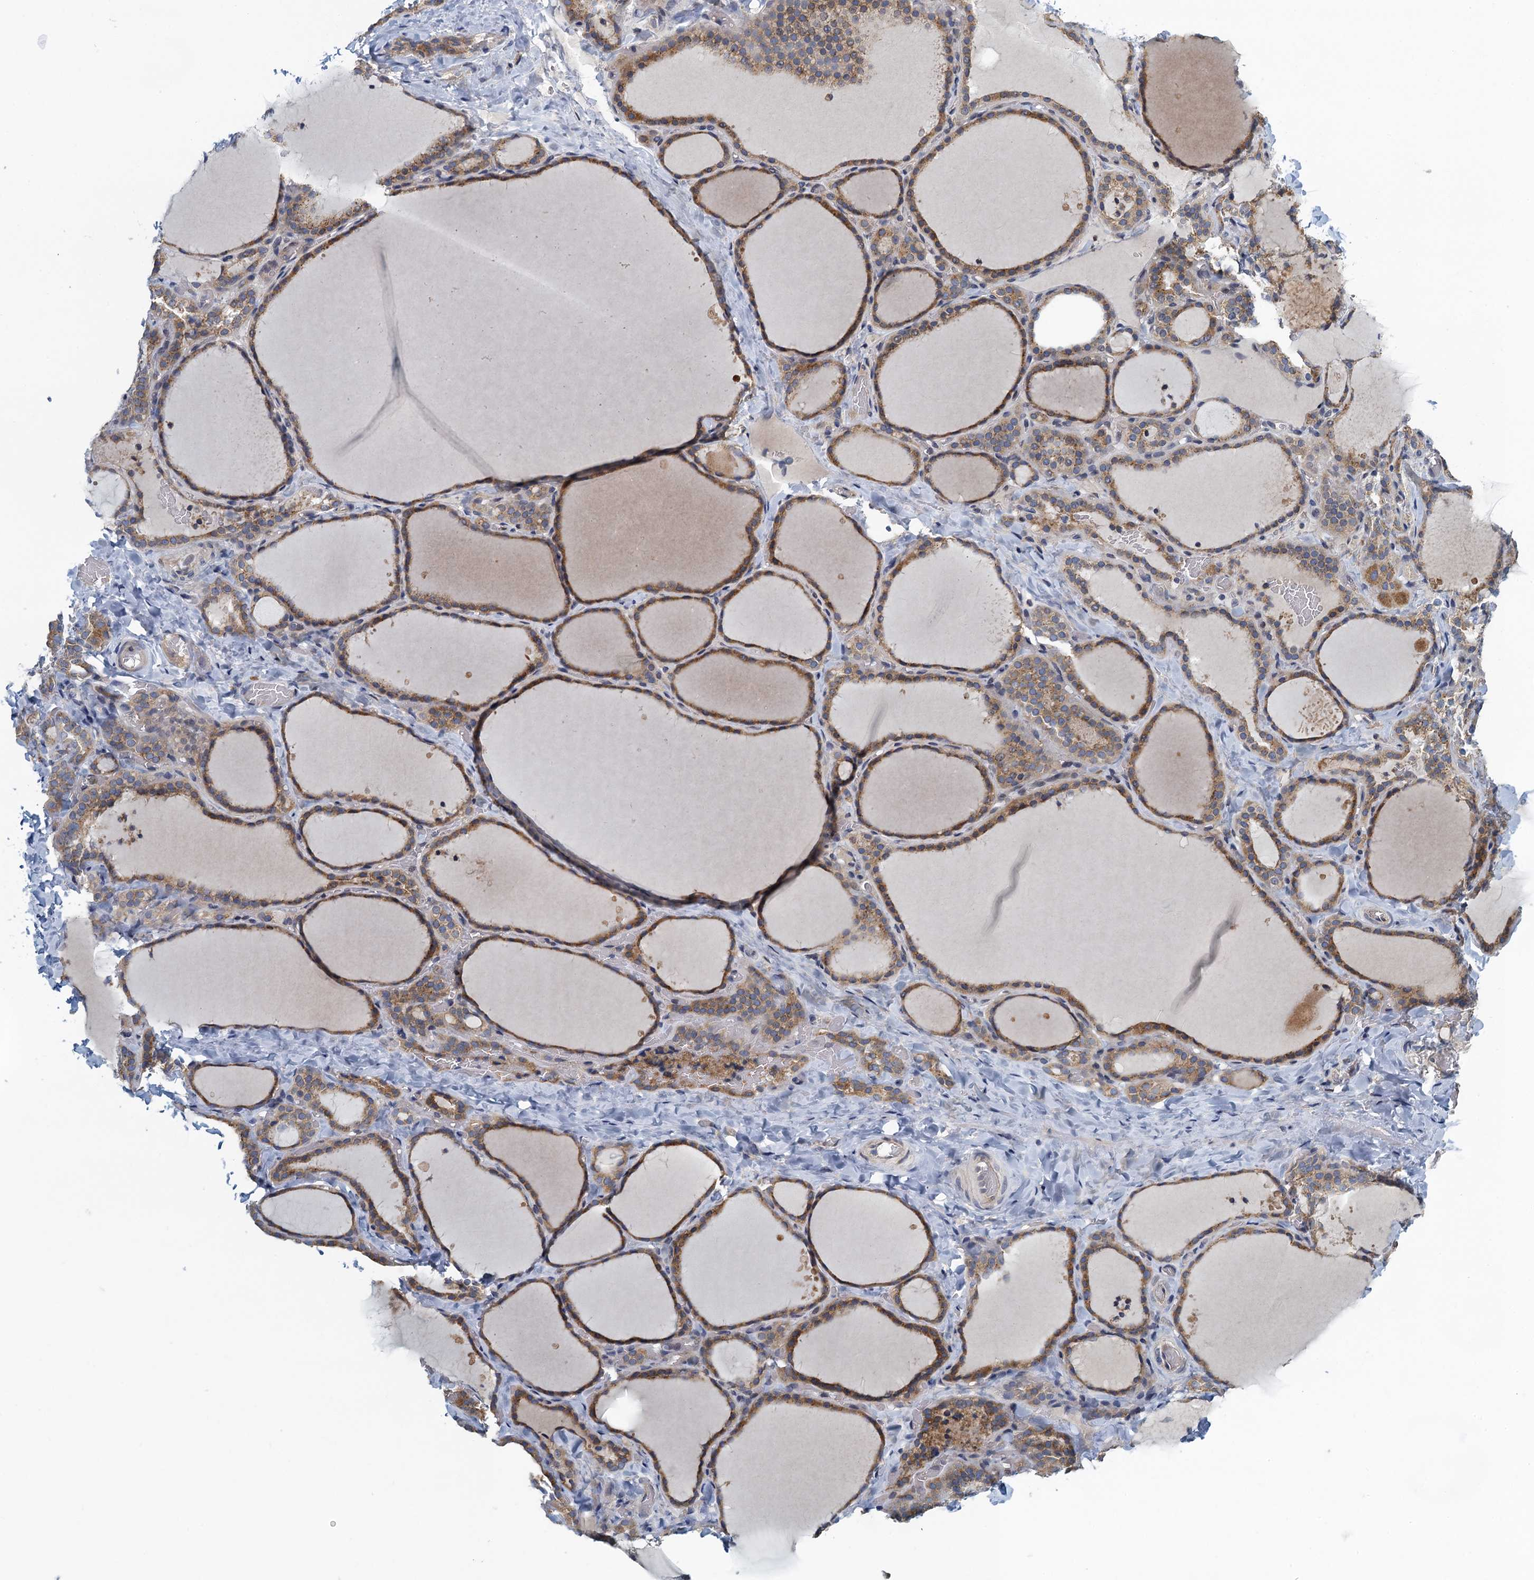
{"staining": {"intensity": "moderate", "quantity": ">75%", "location": "cytoplasmic/membranous"}, "tissue": "thyroid gland", "cell_type": "Glandular cells", "image_type": "normal", "snomed": [{"axis": "morphology", "description": "Normal tissue, NOS"}, {"axis": "topography", "description": "Thyroid gland"}], "caption": "This histopathology image exhibits normal thyroid gland stained with immunohistochemistry (IHC) to label a protein in brown. The cytoplasmic/membranous of glandular cells show moderate positivity for the protein. Nuclei are counter-stained blue.", "gene": "ALG2", "patient": {"sex": "female", "age": 22}}